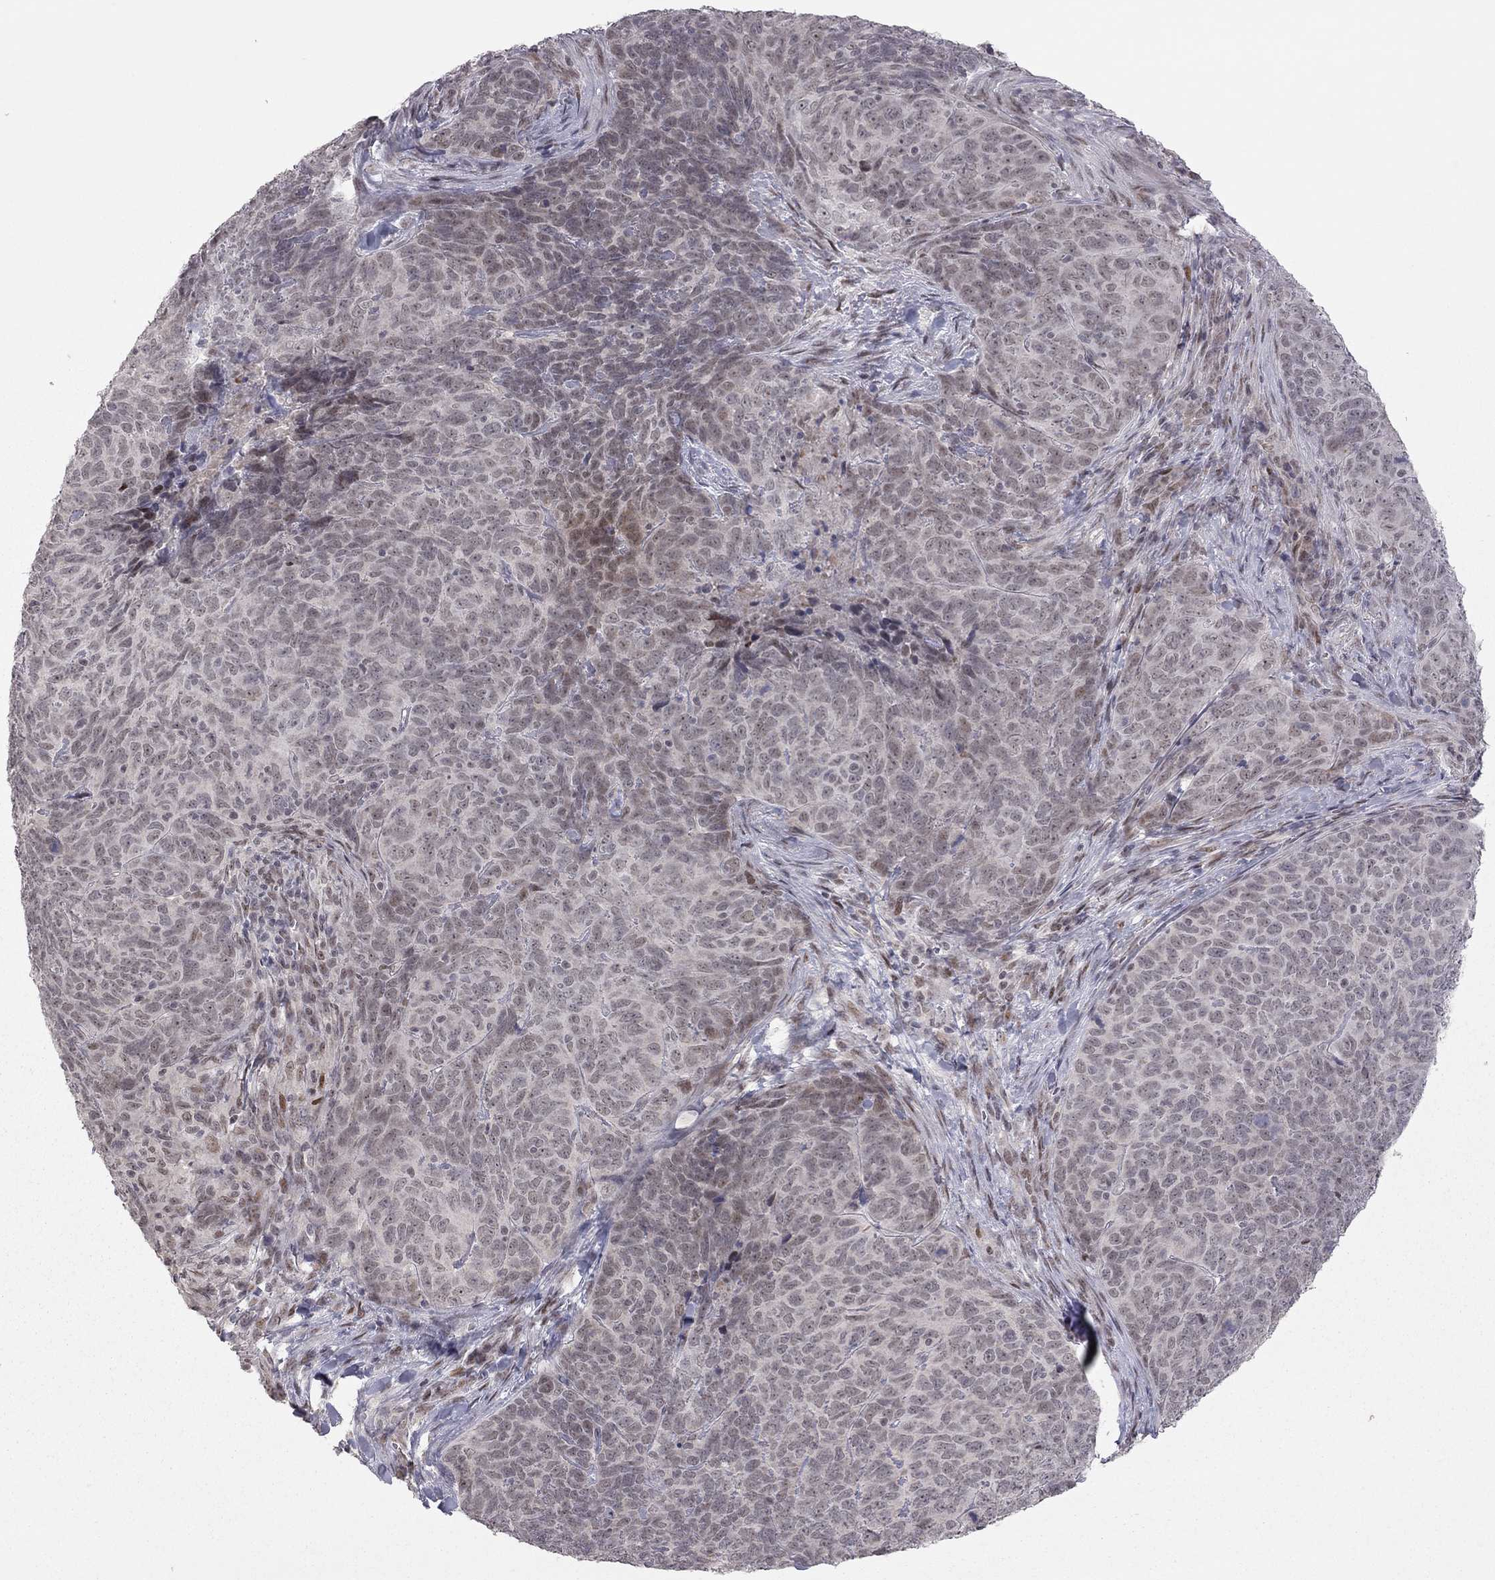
{"staining": {"intensity": "negative", "quantity": "none", "location": "none"}, "tissue": "skin cancer", "cell_type": "Tumor cells", "image_type": "cancer", "snomed": [{"axis": "morphology", "description": "Squamous cell carcinoma, NOS"}, {"axis": "topography", "description": "Skin"}, {"axis": "topography", "description": "Anal"}], "caption": "Photomicrograph shows no significant protein expression in tumor cells of skin cancer.", "gene": "MC3R", "patient": {"sex": "female", "age": 51}}